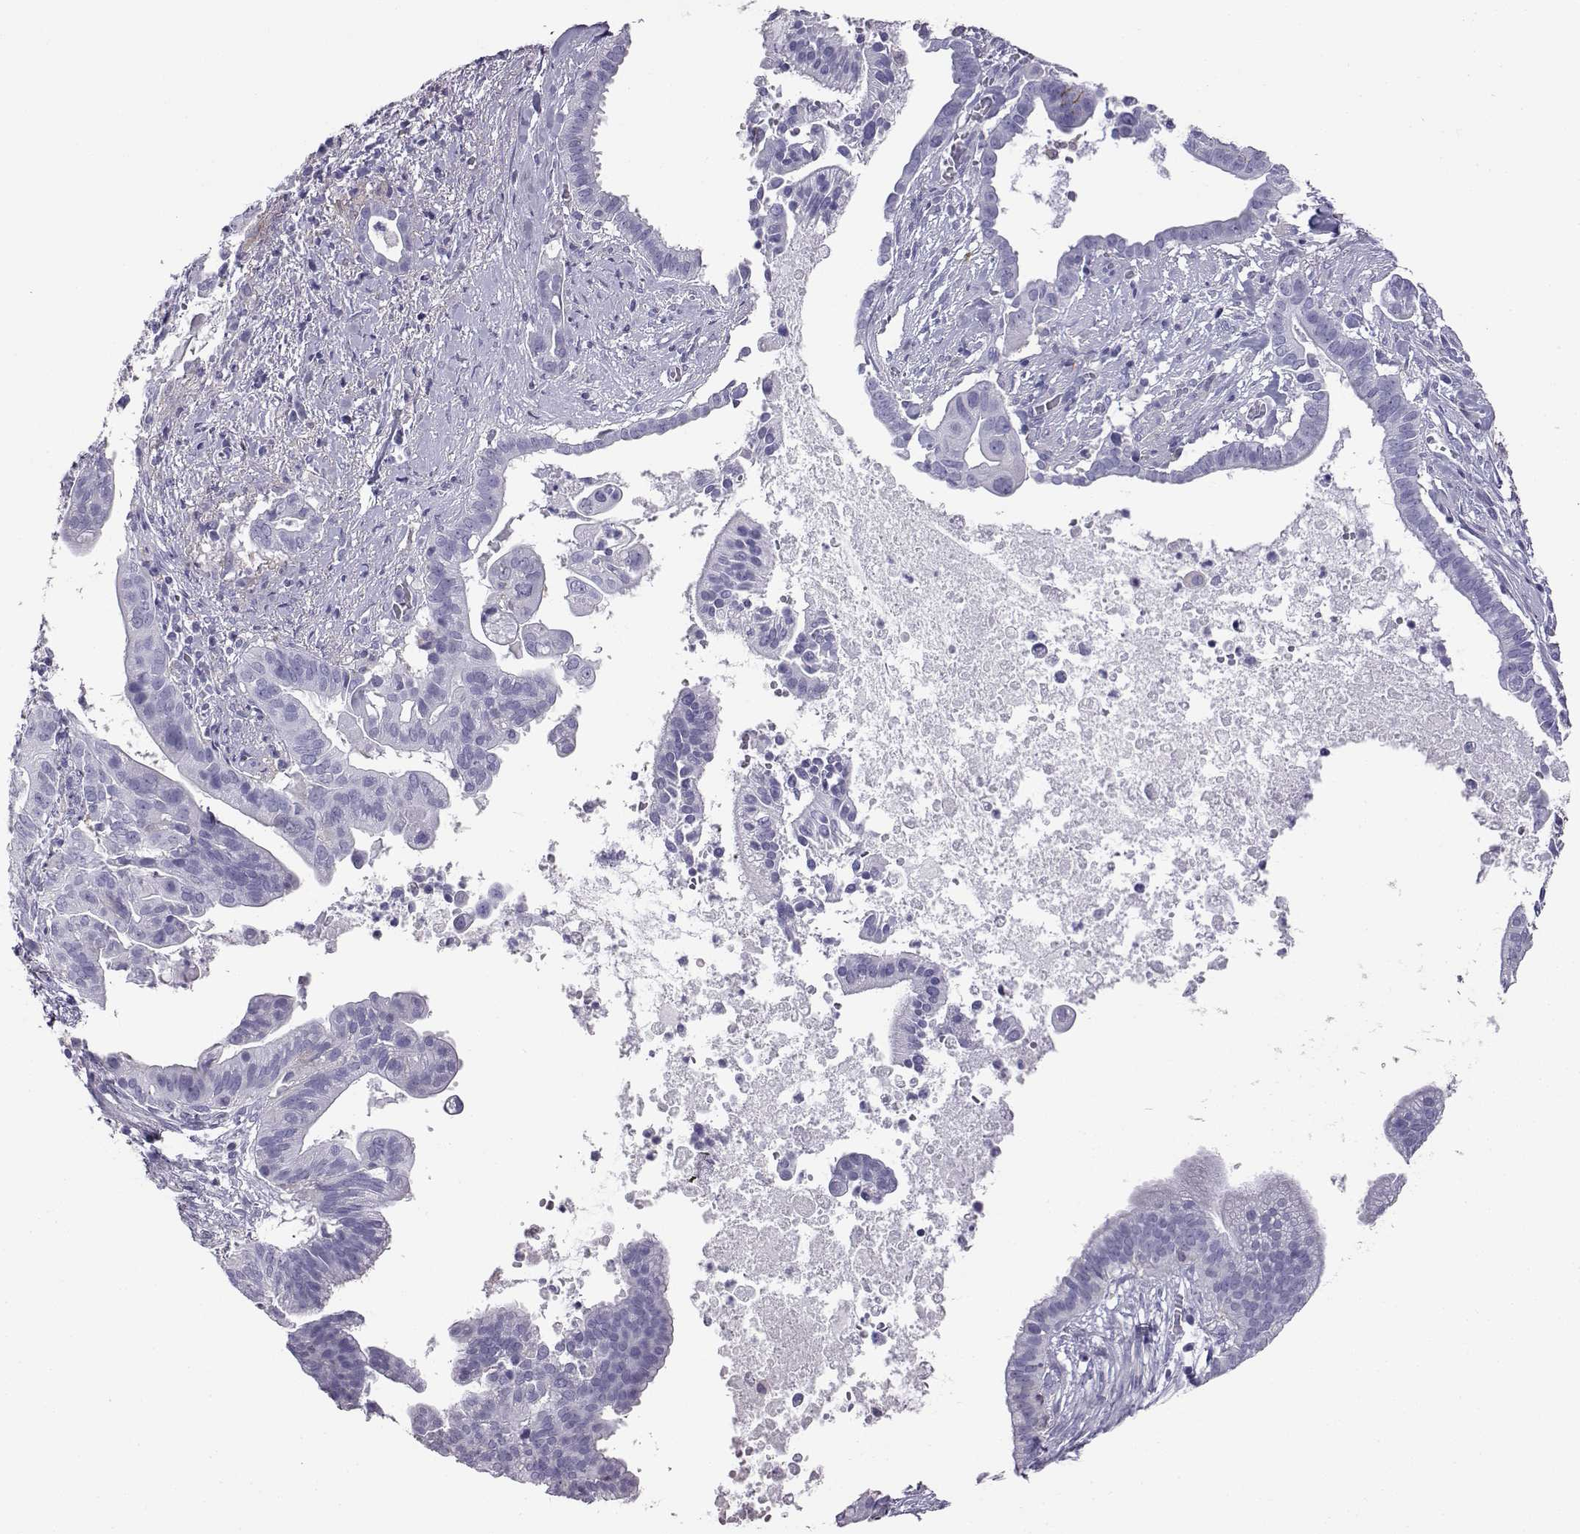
{"staining": {"intensity": "negative", "quantity": "none", "location": "none"}, "tissue": "pancreatic cancer", "cell_type": "Tumor cells", "image_type": "cancer", "snomed": [{"axis": "morphology", "description": "Adenocarcinoma, NOS"}, {"axis": "topography", "description": "Pancreas"}], "caption": "IHC micrograph of neoplastic tissue: human pancreatic adenocarcinoma stained with DAB exhibits no significant protein staining in tumor cells.", "gene": "AKR1B1", "patient": {"sex": "male", "age": 61}}